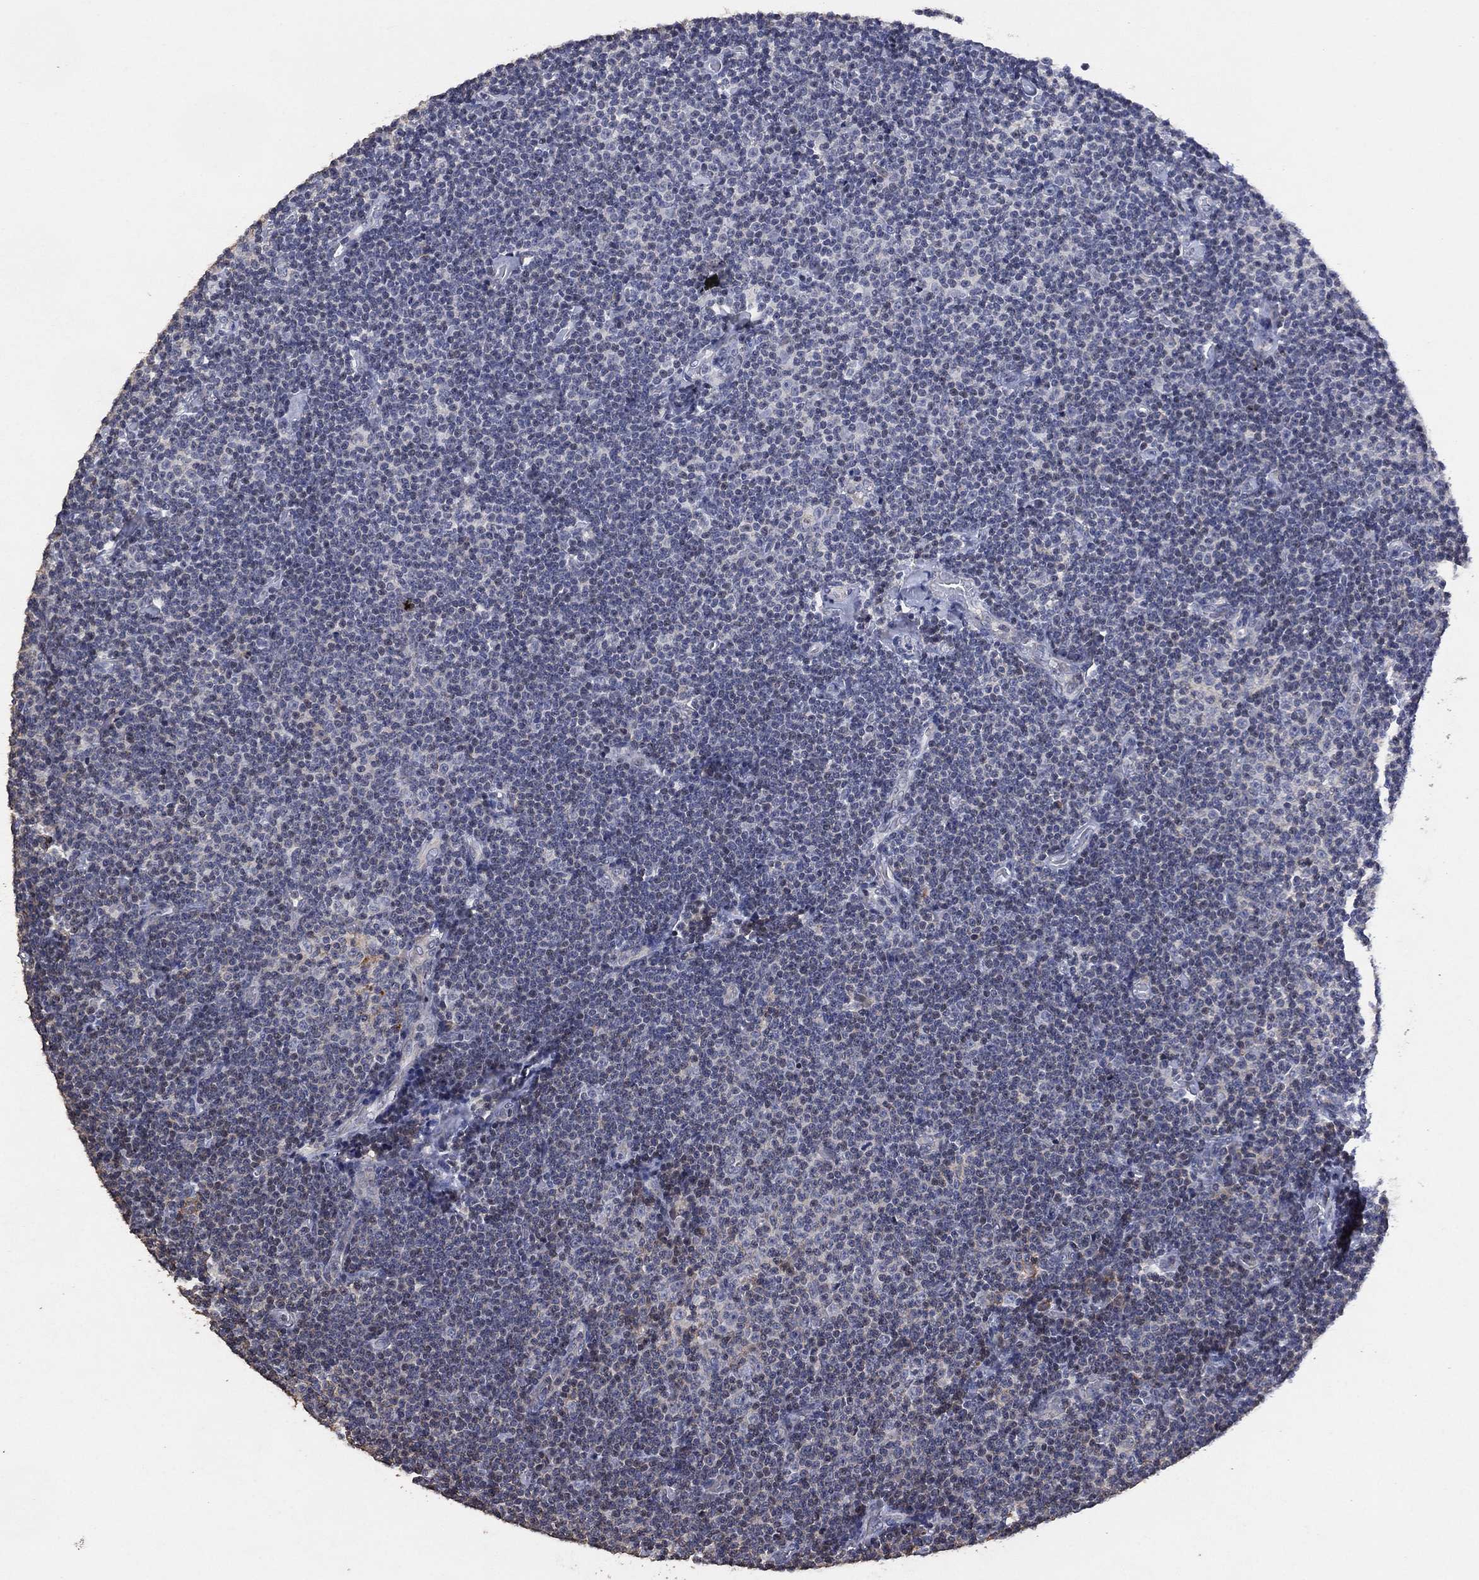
{"staining": {"intensity": "negative", "quantity": "none", "location": "none"}, "tissue": "lymphoma", "cell_type": "Tumor cells", "image_type": "cancer", "snomed": [{"axis": "morphology", "description": "Malignant lymphoma, non-Hodgkin's type, Low grade"}, {"axis": "topography", "description": "Lymph node"}], "caption": "This image is of malignant lymphoma, non-Hodgkin's type (low-grade) stained with IHC to label a protein in brown with the nuclei are counter-stained blue. There is no expression in tumor cells.", "gene": "ADPRHL1", "patient": {"sex": "male", "age": 81}}